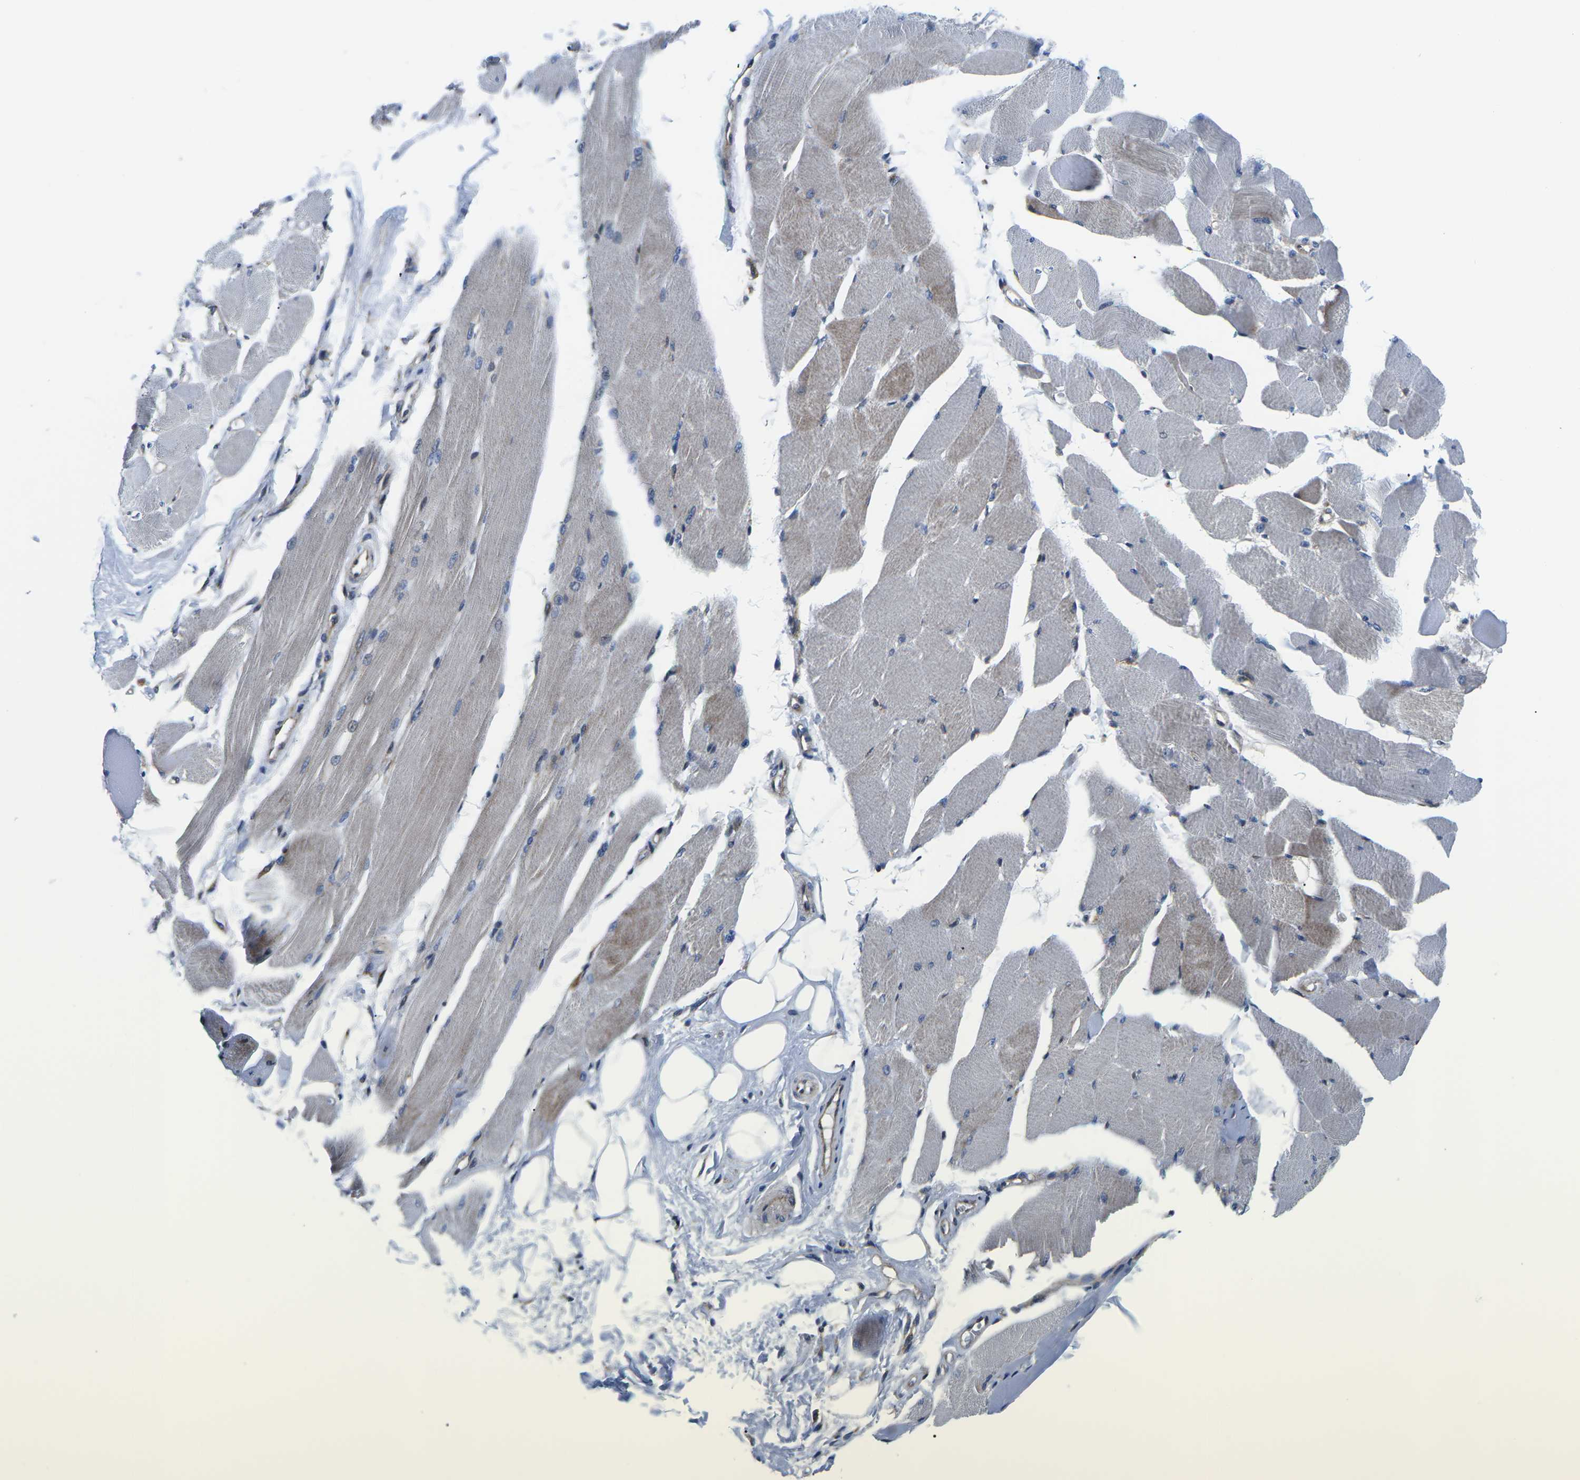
{"staining": {"intensity": "moderate", "quantity": "25%-75%", "location": "cytoplasmic/membranous"}, "tissue": "skeletal muscle", "cell_type": "Myocytes", "image_type": "normal", "snomed": [{"axis": "morphology", "description": "Normal tissue, NOS"}, {"axis": "topography", "description": "Skeletal muscle"}, {"axis": "topography", "description": "Peripheral nerve tissue"}], "caption": "A high-resolution image shows immunohistochemistry staining of normal skeletal muscle, which reveals moderate cytoplasmic/membranous staining in approximately 25%-75% of myocytes.", "gene": "EIF4E", "patient": {"sex": "female", "age": 84}}